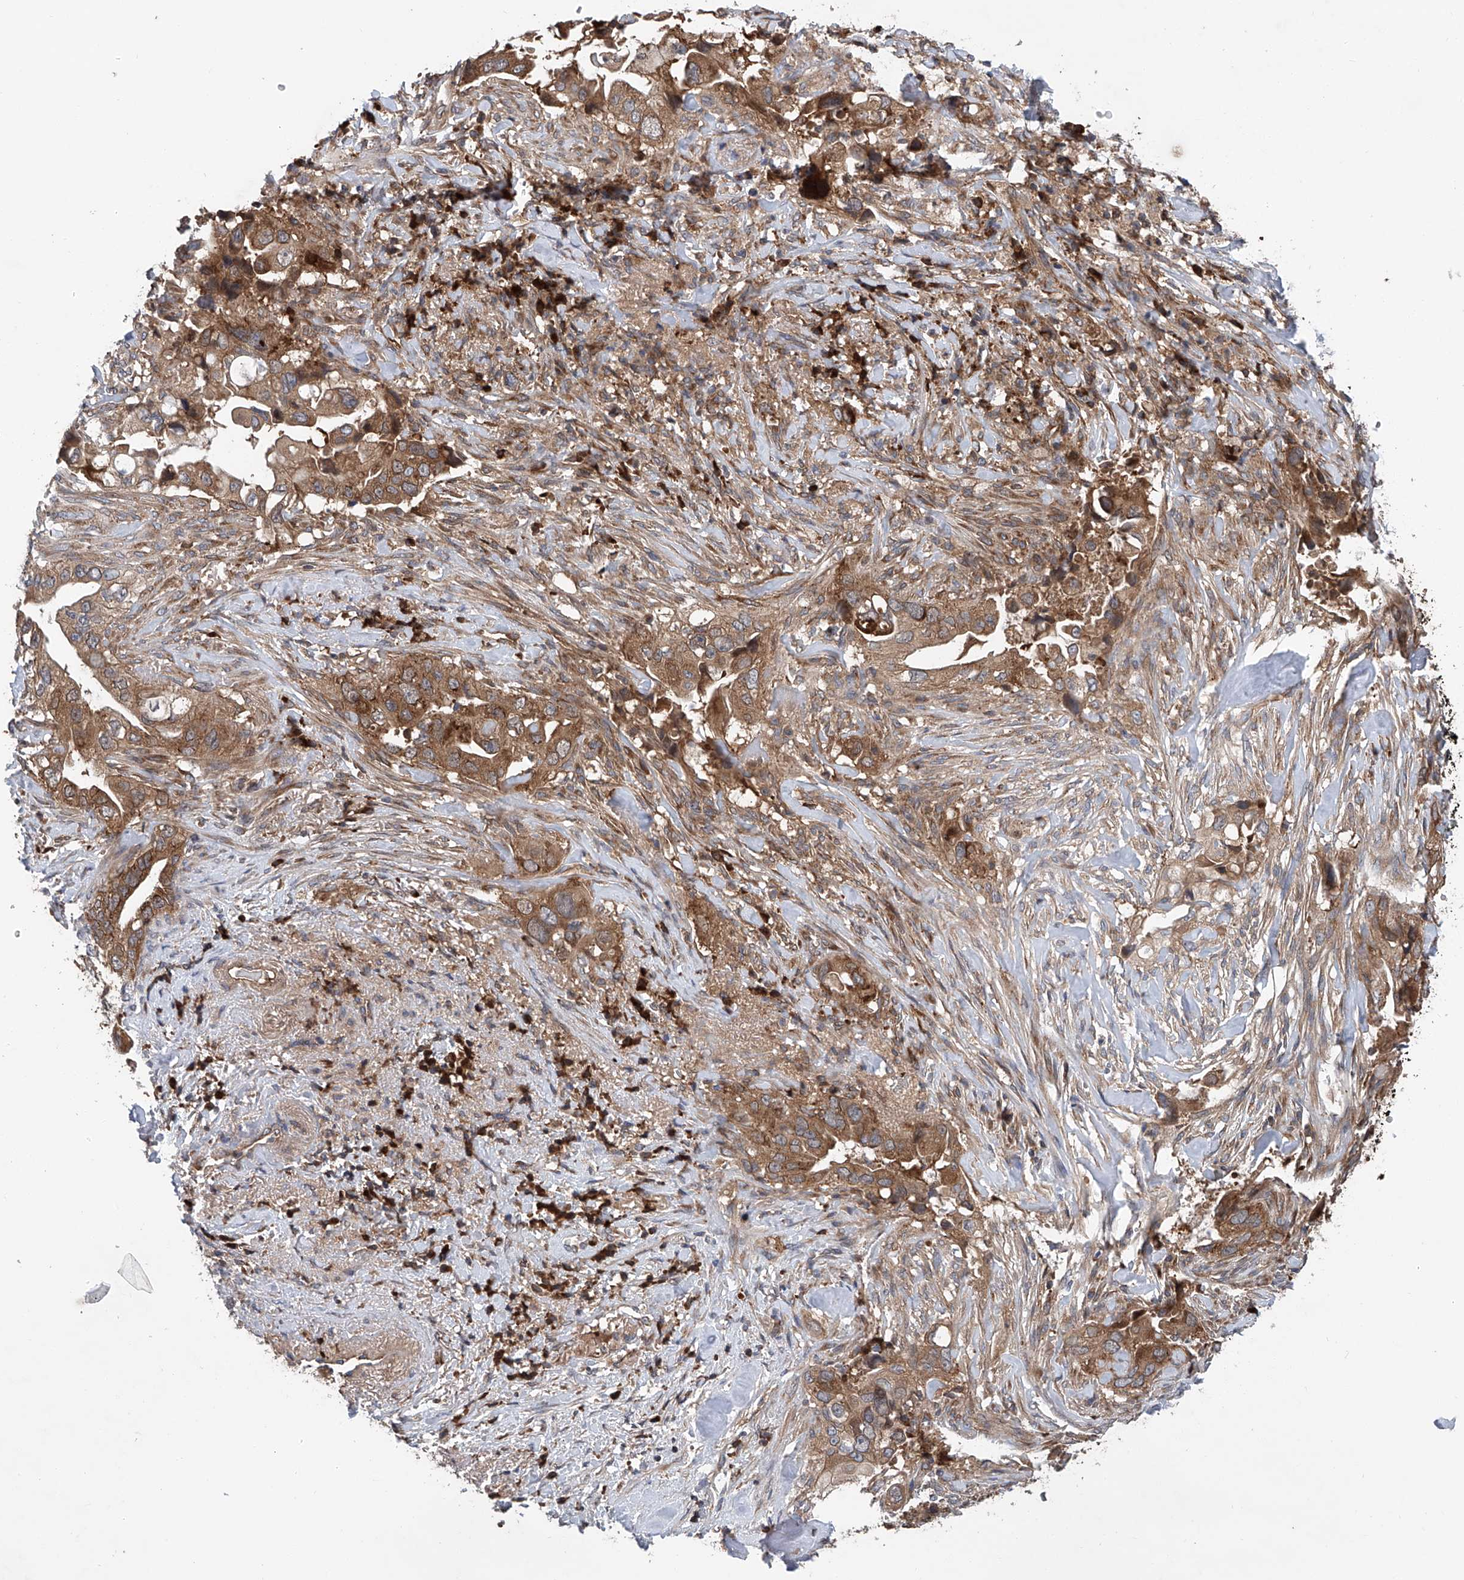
{"staining": {"intensity": "moderate", "quantity": ">75%", "location": "cytoplasmic/membranous"}, "tissue": "pancreatic cancer", "cell_type": "Tumor cells", "image_type": "cancer", "snomed": [{"axis": "morphology", "description": "Inflammation, NOS"}, {"axis": "morphology", "description": "Adenocarcinoma, NOS"}, {"axis": "topography", "description": "Pancreas"}], "caption": "Immunohistochemical staining of human adenocarcinoma (pancreatic) displays medium levels of moderate cytoplasmic/membranous expression in about >75% of tumor cells. (Stains: DAB in brown, nuclei in blue, Microscopy: brightfield microscopy at high magnification).", "gene": "ASCC3", "patient": {"sex": "female", "age": 56}}